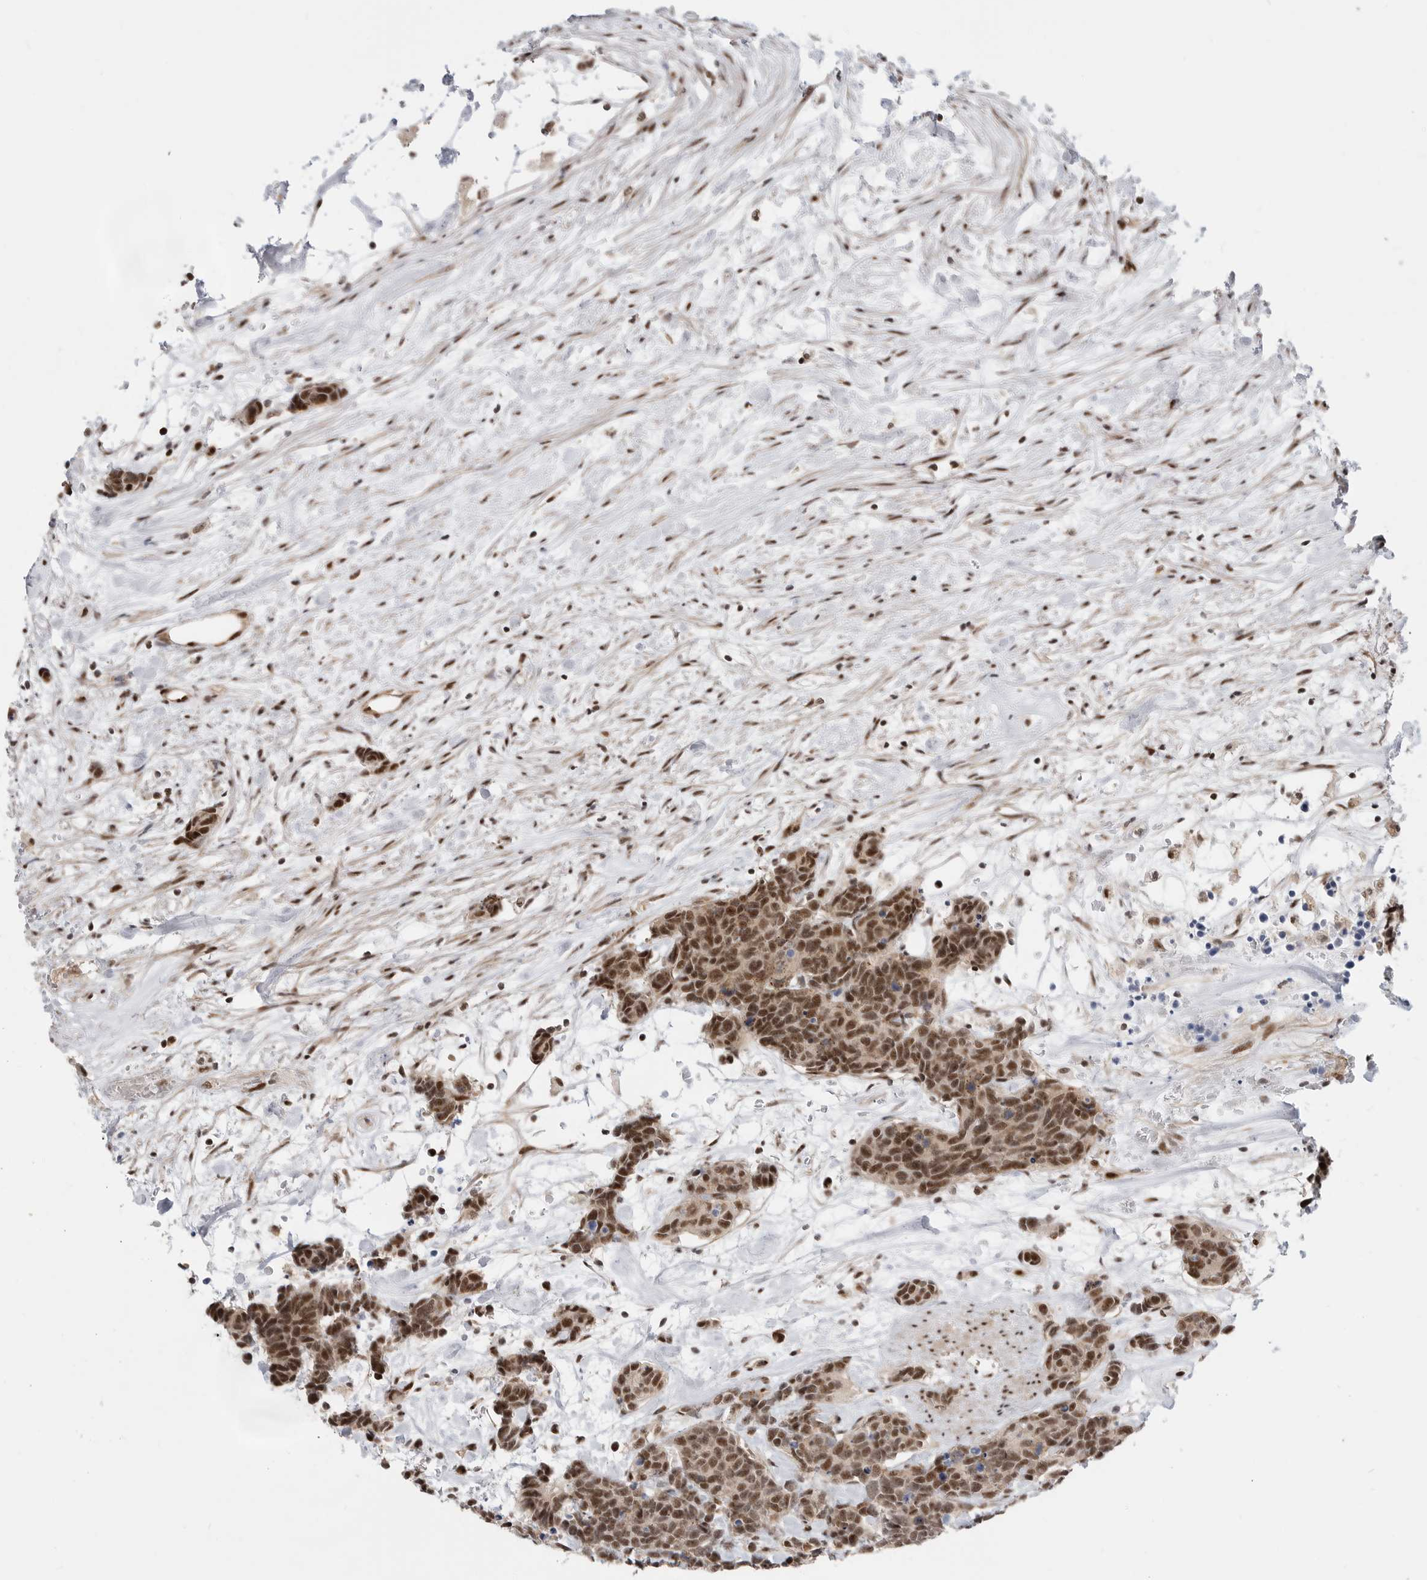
{"staining": {"intensity": "strong", "quantity": ">75%", "location": "nuclear"}, "tissue": "carcinoid", "cell_type": "Tumor cells", "image_type": "cancer", "snomed": [{"axis": "morphology", "description": "Carcinoma, NOS"}, {"axis": "morphology", "description": "Carcinoid, malignant, NOS"}, {"axis": "topography", "description": "Urinary bladder"}], "caption": "About >75% of tumor cells in human carcinoid (malignant) exhibit strong nuclear protein positivity as visualized by brown immunohistochemical staining.", "gene": "GPATCH2", "patient": {"sex": "male", "age": 57}}